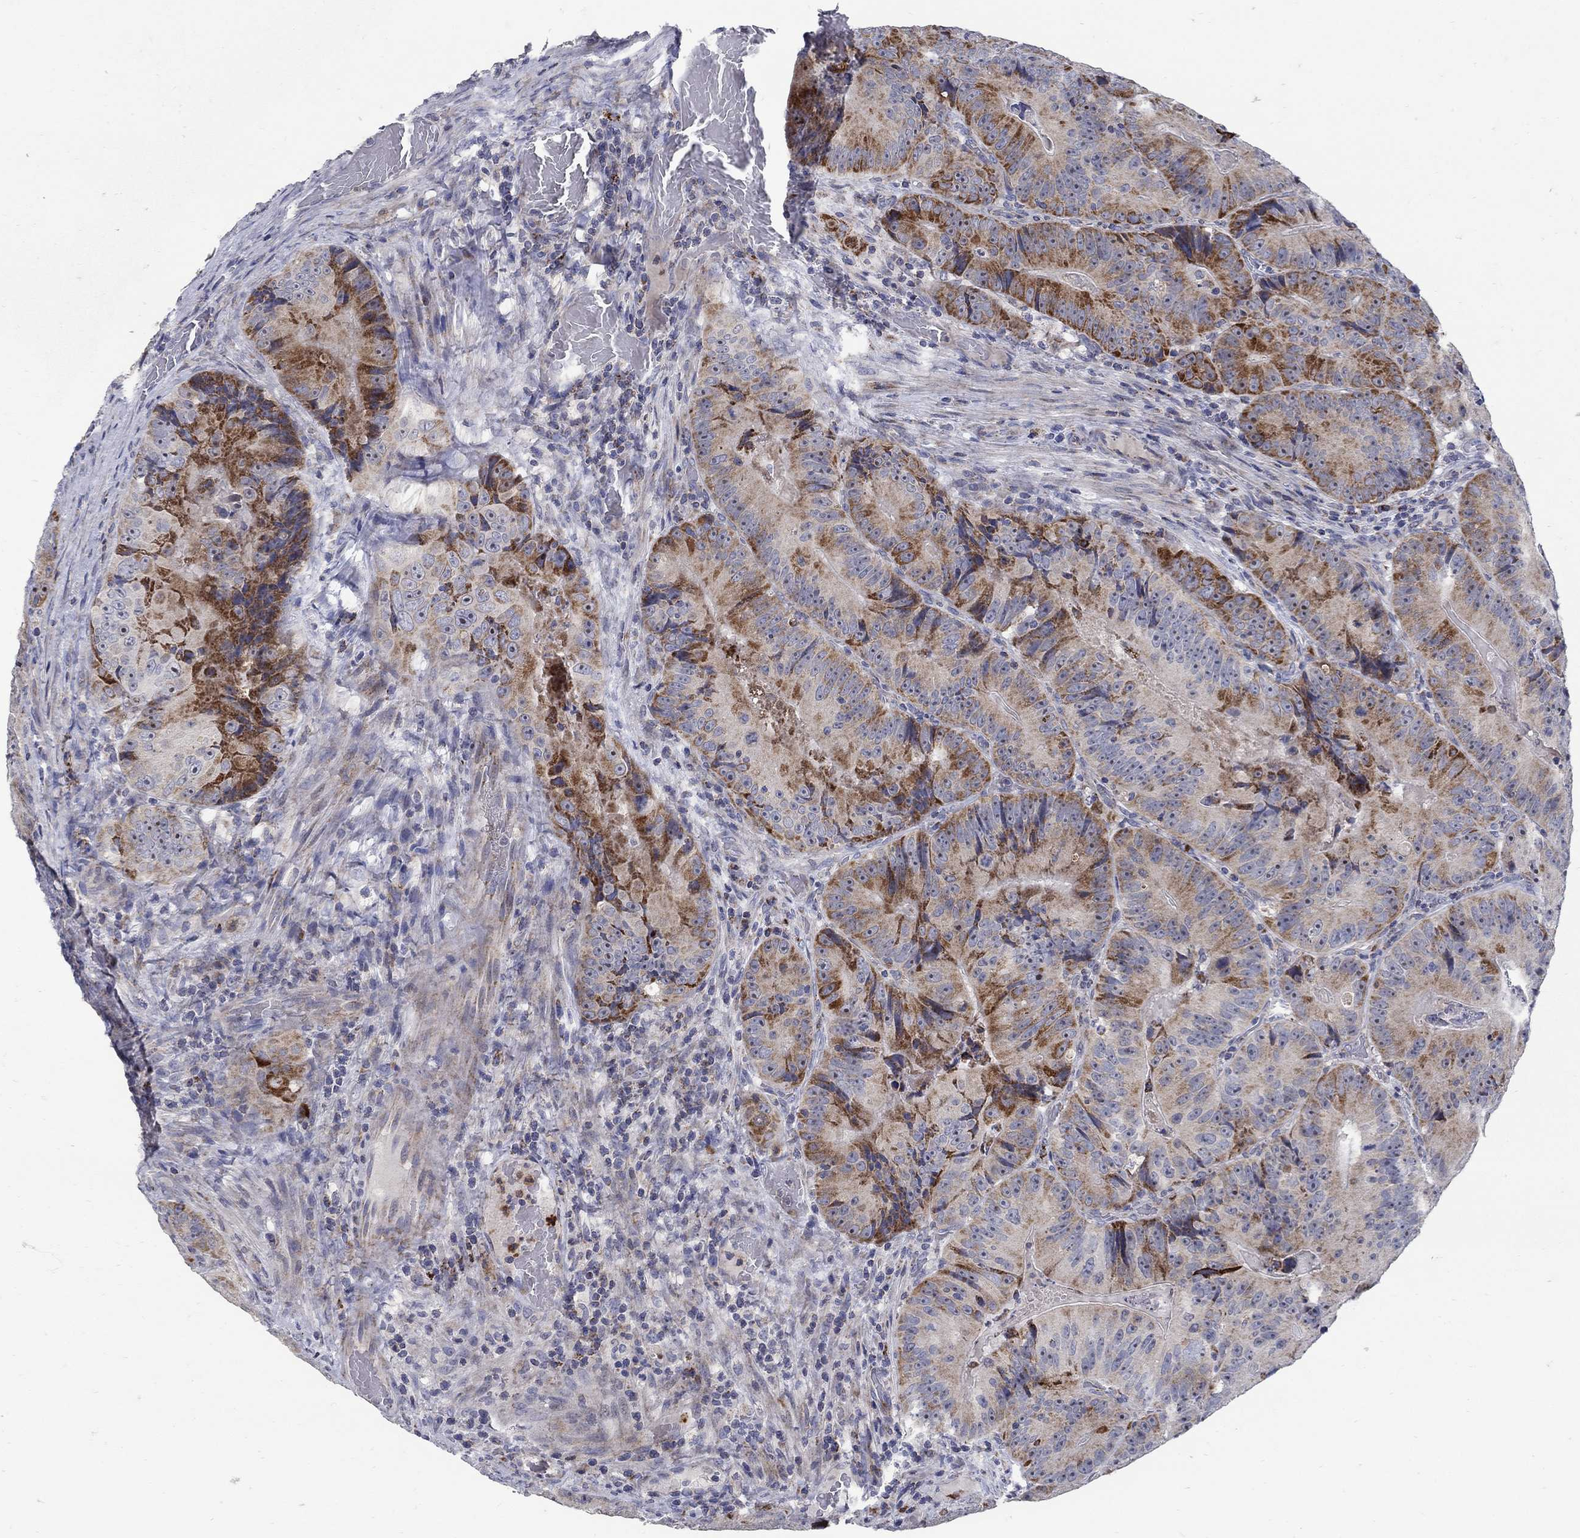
{"staining": {"intensity": "strong", "quantity": "<25%", "location": "cytoplasmic/membranous"}, "tissue": "colorectal cancer", "cell_type": "Tumor cells", "image_type": "cancer", "snomed": [{"axis": "morphology", "description": "Adenocarcinoma, NOS"}, {"axis": "topography", "description": "Colon"}], "caption": "A brown stain labels strong cytoplasmic/membranous positivity of a protein in human adenocarcinoma (colorectal) tumor cells.", "gene": "HMX2", "patient": {"sex": "female", "age": 86}}